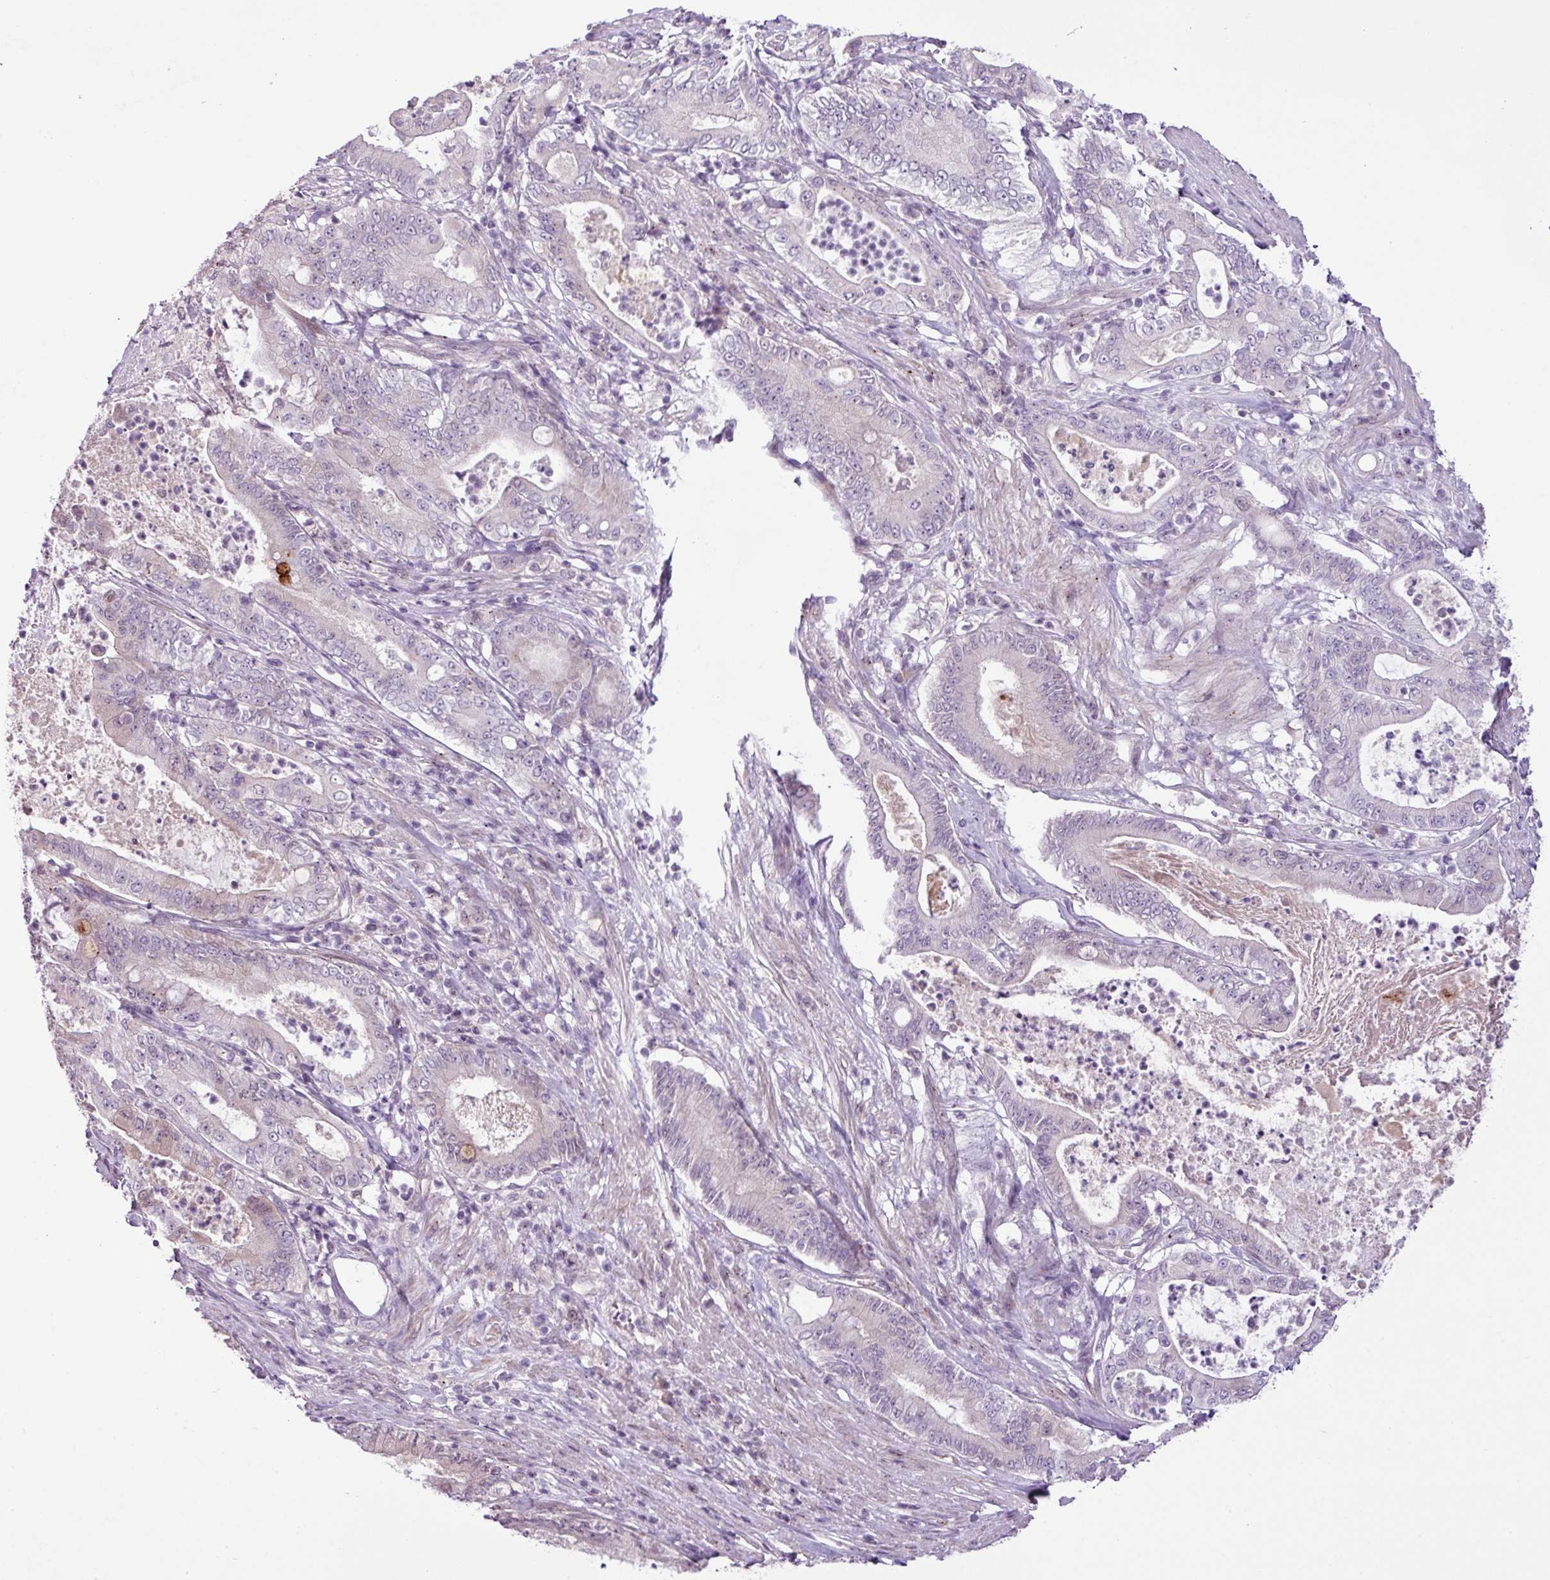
{"staining": {"intensity": "negative", "quantity": "none", "location": "none"}, "tissue": "pancreatic cancer", "cell_type": "Tumor cells", "image_type": "cancer", "snomed": [{"axis": "morphology", "description": "Adenocarcinoma, NOS"}, {"axis": "topography", "description": "Pancreas"}], "caption": "Immunohistochemistry (IHC) micrograph of pancreatic adenocarcinoma stained for a protein (brown), which demonstrates no staining in tumor cells.", "gene": "DNAJB13", "patient": {"sex": "male", "age": 71}}